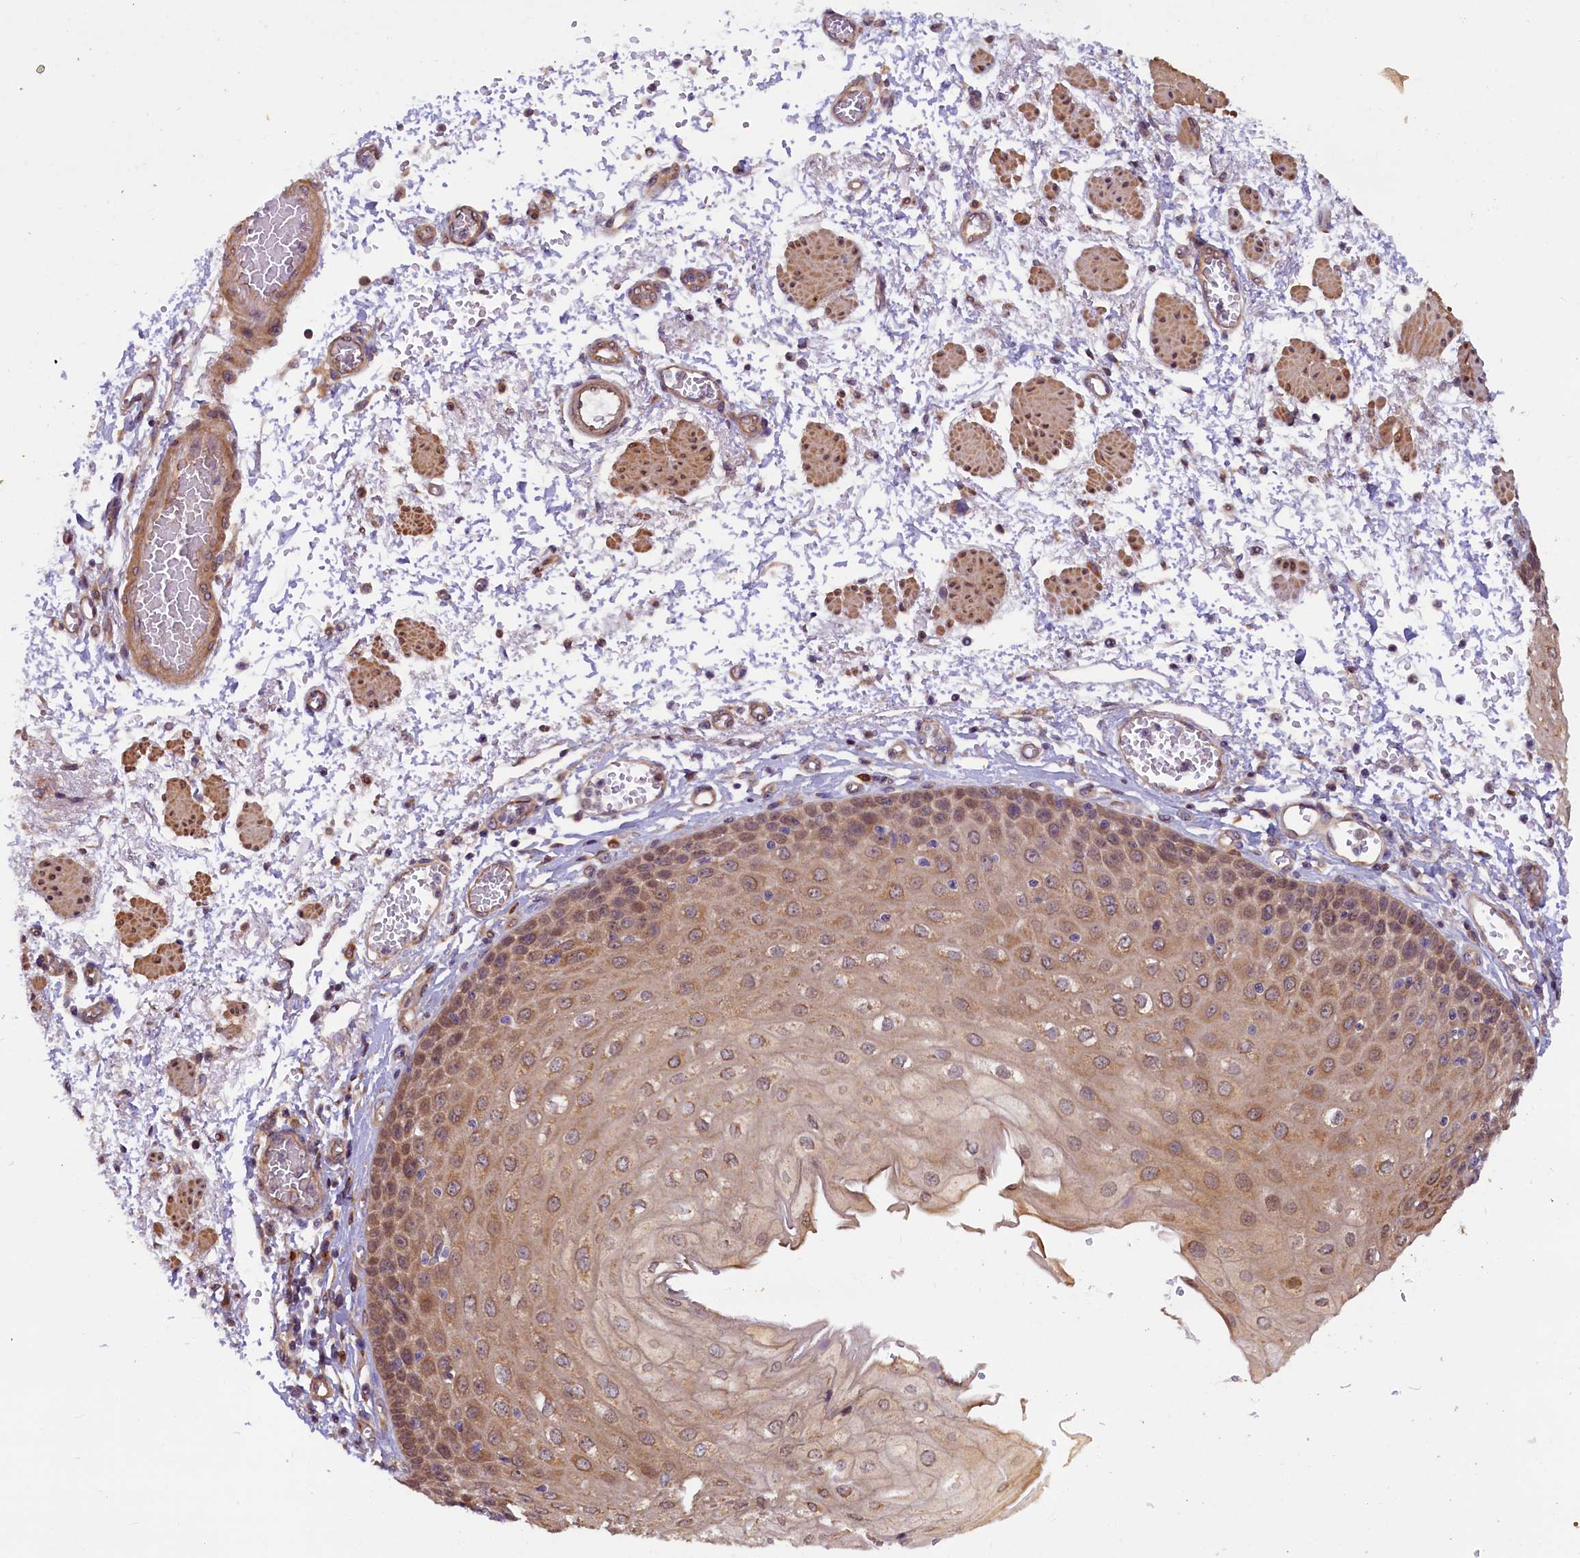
{"staining": {"intensity": "moderate", "quantity": ">75%", "location": "cytoplasmic/membranous,nuclear"}, "tissue": "esophagus", "cell_type": "Squamous epithelial cells", "image_type": "normal", "snomed": [{"axis": "morphology", "description": "Normal tissue, NOS"}, {"axis": "topography", "description": "Esophagus"}], "caption": "Immunohistochemistry of normal human esophagus demonstrates medium levels of moderate cytoplasmic/membranous,nuclear positivity in approximately >75% of squamous epithelial cells. (DAB (3,3'-diaminobenzidine) = brown stain, brightfield microscopy at high magnification).", "gene": "CCDC9B", "patient": {"sex": "male", "age": 81}}